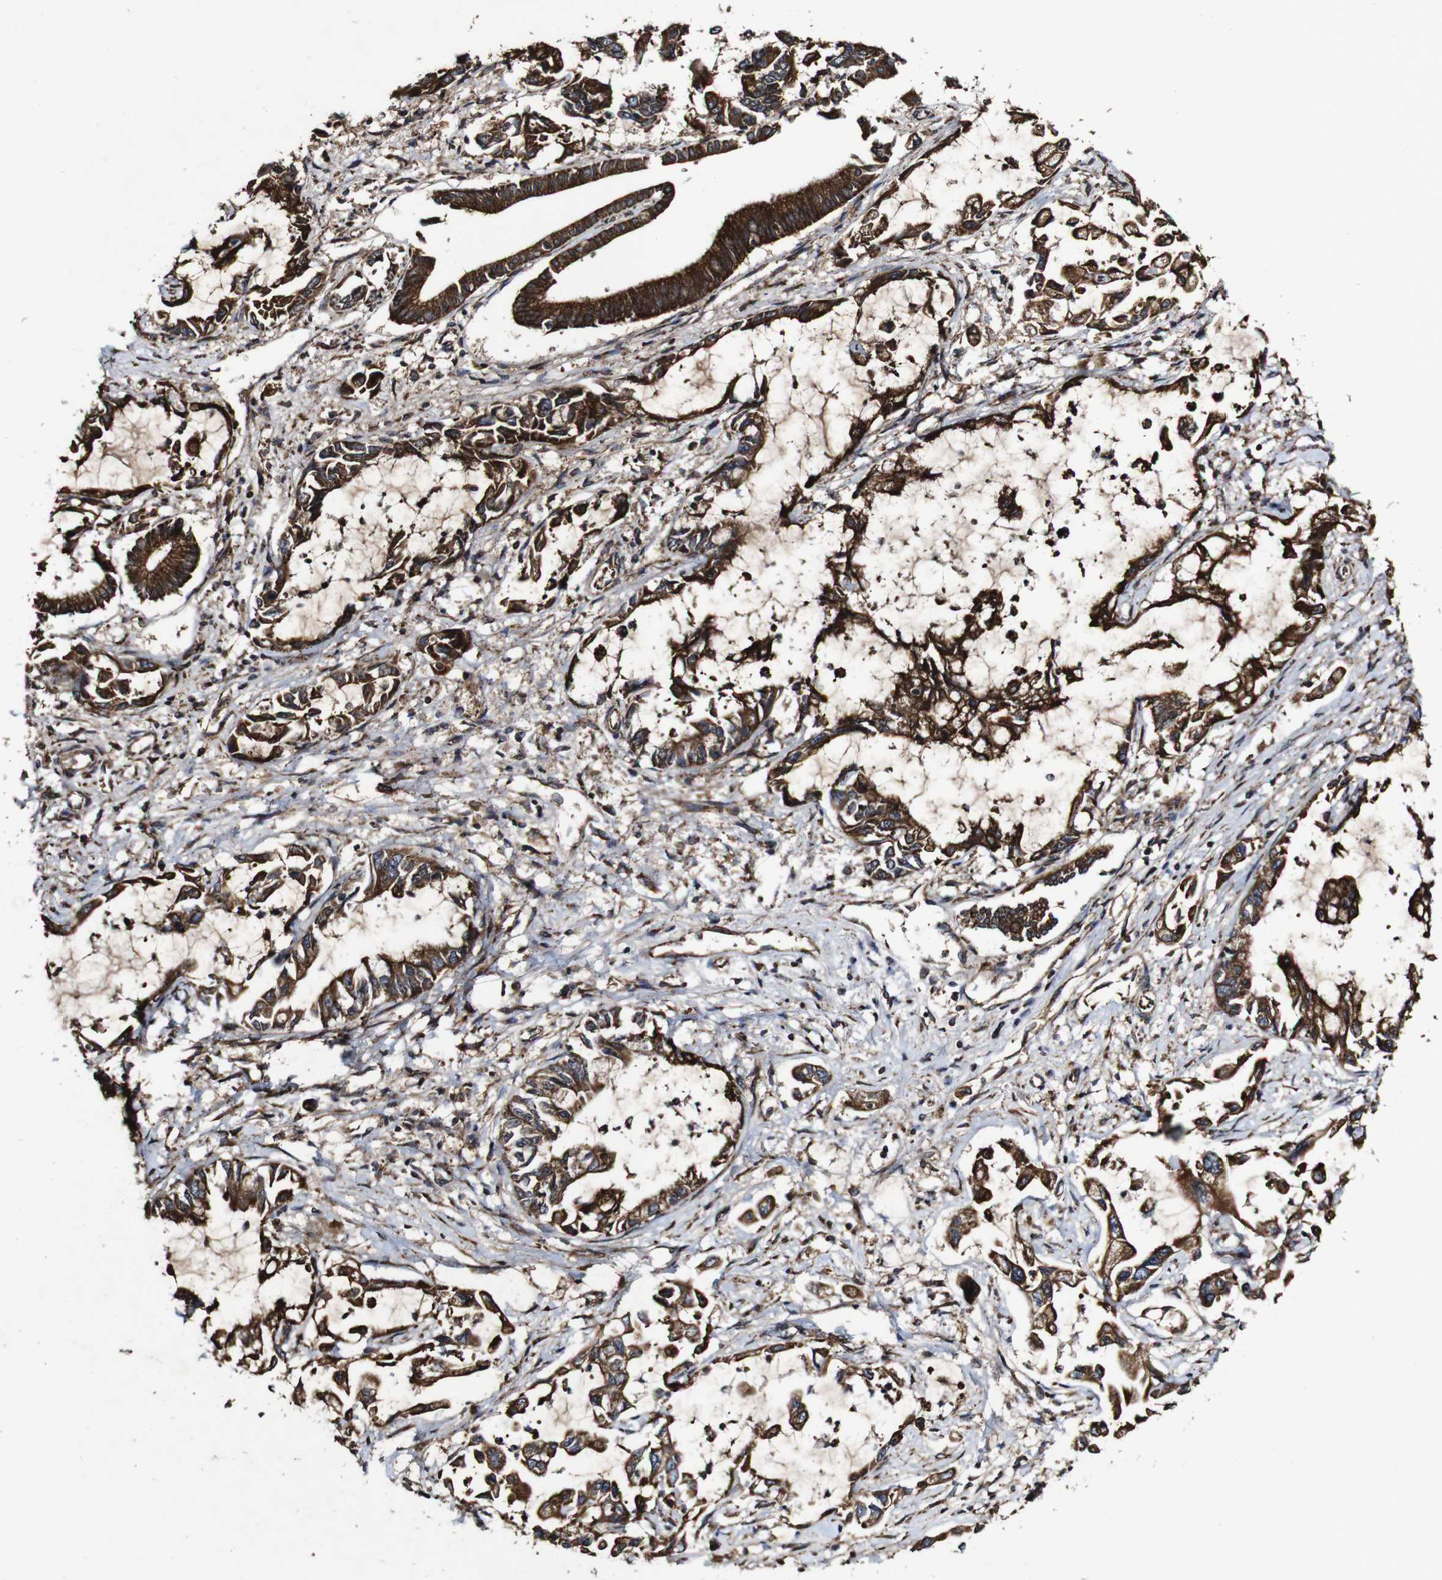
{"staining": {"intensity": "strong", "quantity": ">75%", "location": "cytoplasmic/membranous"}, "tissue": "pancreatic cancer", "cell_type": "Tumor cells", "image_type": "cancer", "snomed": [{"axis": "morphology", "description": "Adenocarcinoma, NOS"}, {"axis": "topography", "description": "Pancreas"}], "caption": "A high-resolution image shows immunohistochemistry (IHC) staining of adenocarcinoma (pancreatic), which demonstrates strong cytoplasmic/membranous positivity in about >75% of tumor cells. (brown staining indicates protein expression, while blue staining denotes nuclei).", "gene": "BTN3A3", "patient": {"sex": "male", "age": 56}}